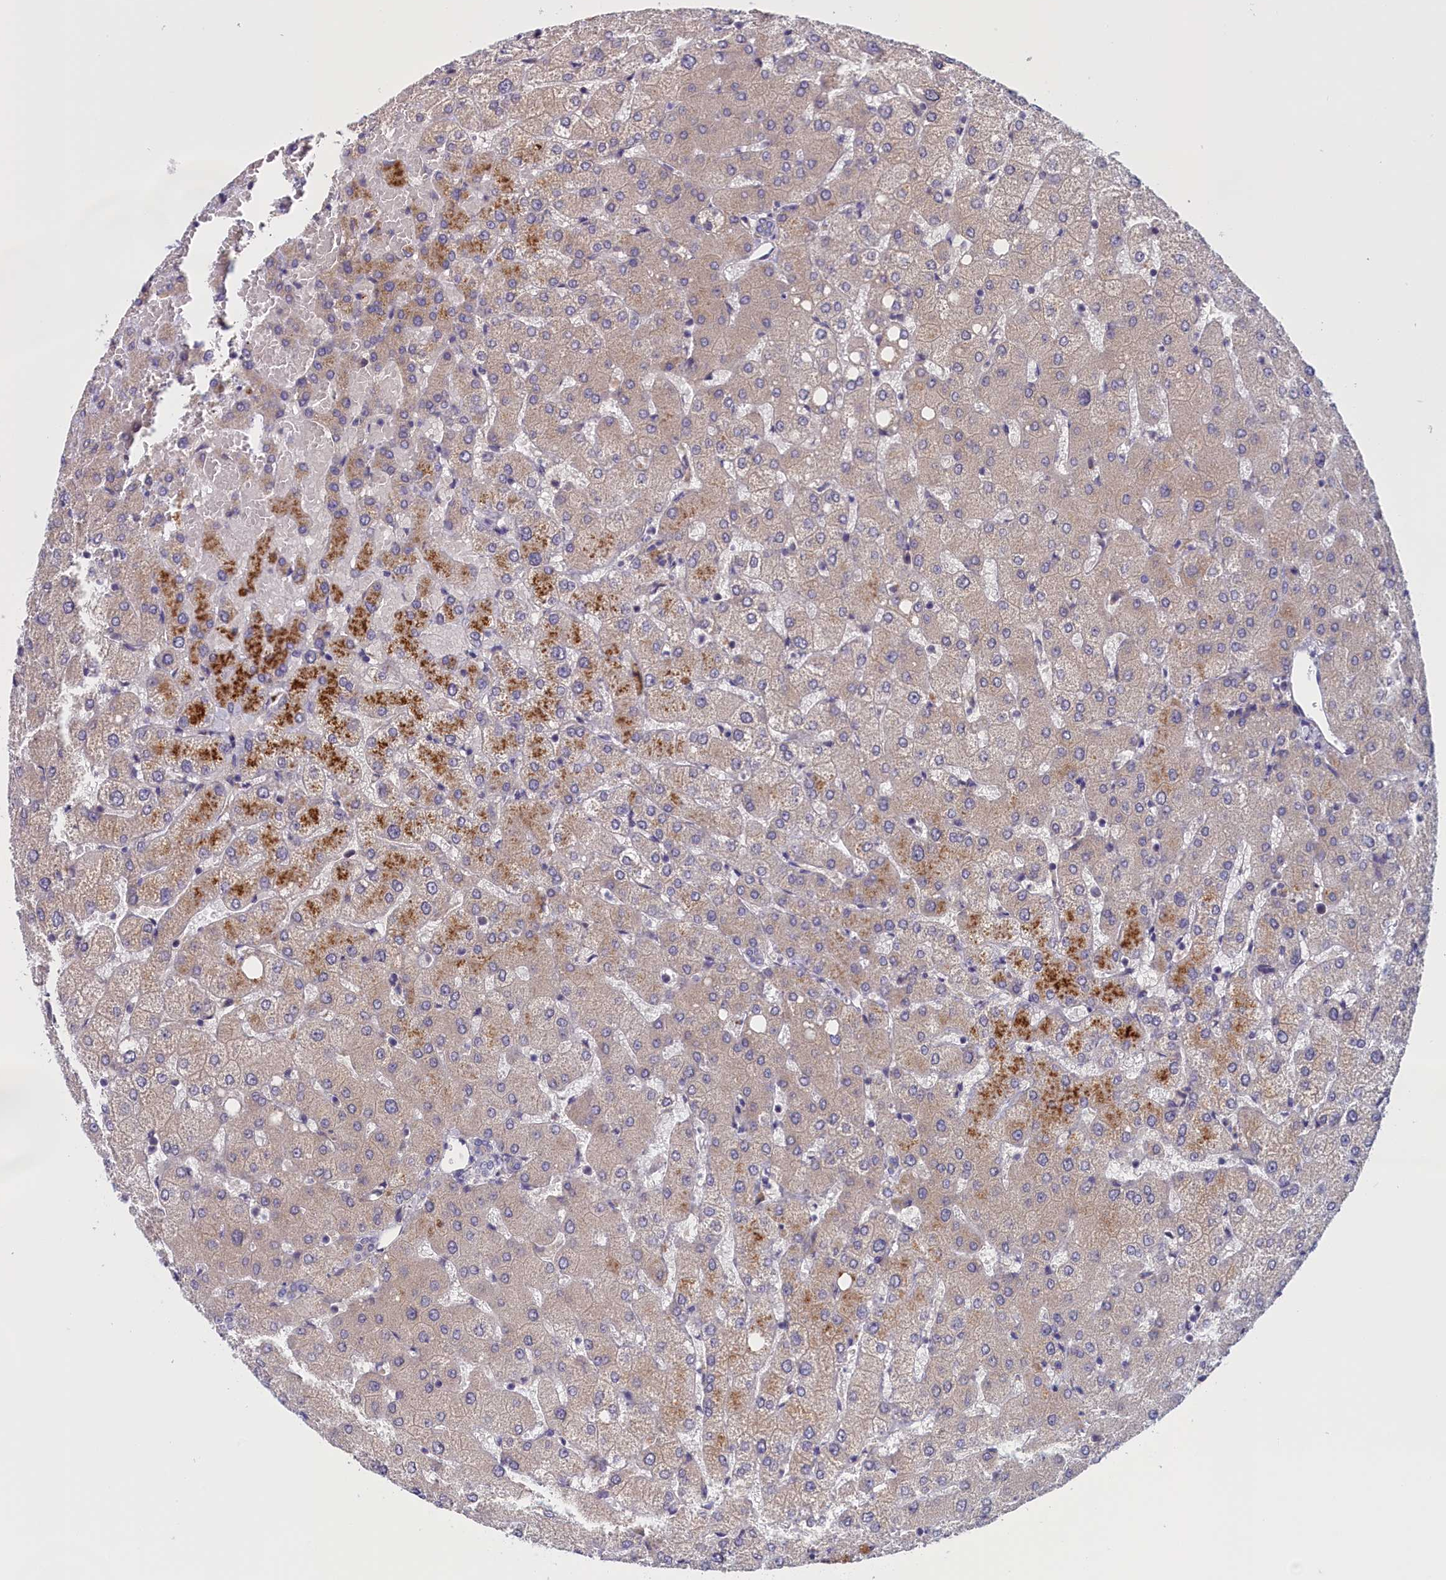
{"staining": {"intensity": "negative", "quantity": "none", "location": "none"}, "tissue": "liver", "cell_type": "Cholangiocytes", "image_type": "normal", "snomed": [{"axis": "morphology", "description": "Normal tissue, NOS"}, {"axis": "topography", "description": "Liver"}], "caption": "The immunohistochemistry (IHC) photomicrograph has no significant expression in cholangiocytes of liver. (Stains: DAB immunohistochemistry (IHC) with hematoxylin counter stain, Microscopy: brightfield microscopy at high magnification).", "gene": "IGFALS", "patient": {"sex": "female", "age": 54}}